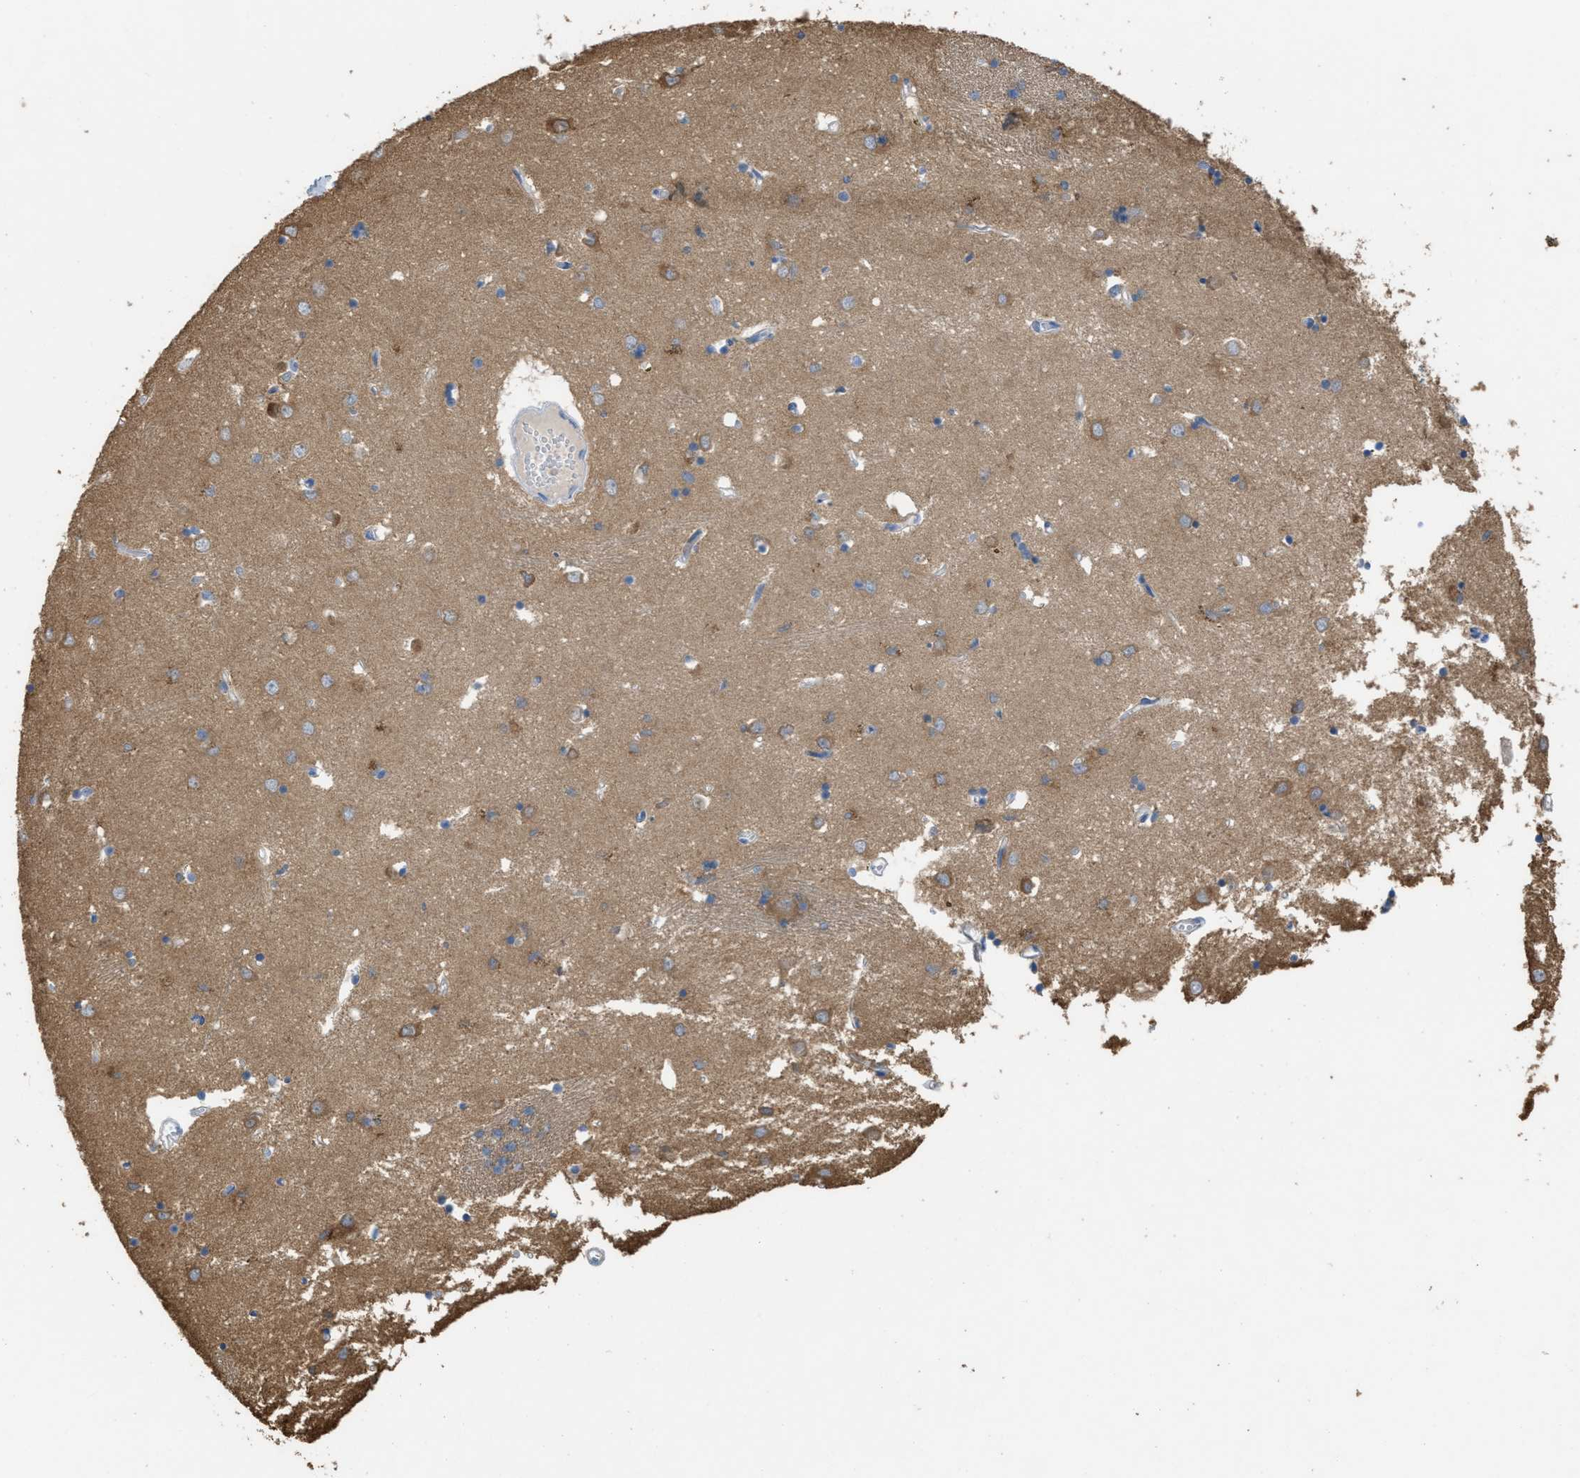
{"staining": {"intensity": "weak", "quantity": "25%-75%", "location": "cytoplasmic/membranous"}, "tissue": "caudate", "cell_type": "Glial cells", "image_type": "normal", "snomed": [{"axis": "morphology", "description": "Normal tissue, NOS"}, {"axis": "topography", "description": "Lateral ventricle wall"}], "caption": "Caudate stained for a protein (brown) displays weak cytoplasmic/membranous positive expression in about 25%-75% of glial cells.", "gene": "UBA5", "patient": {"sex": "female", "age": 19}}